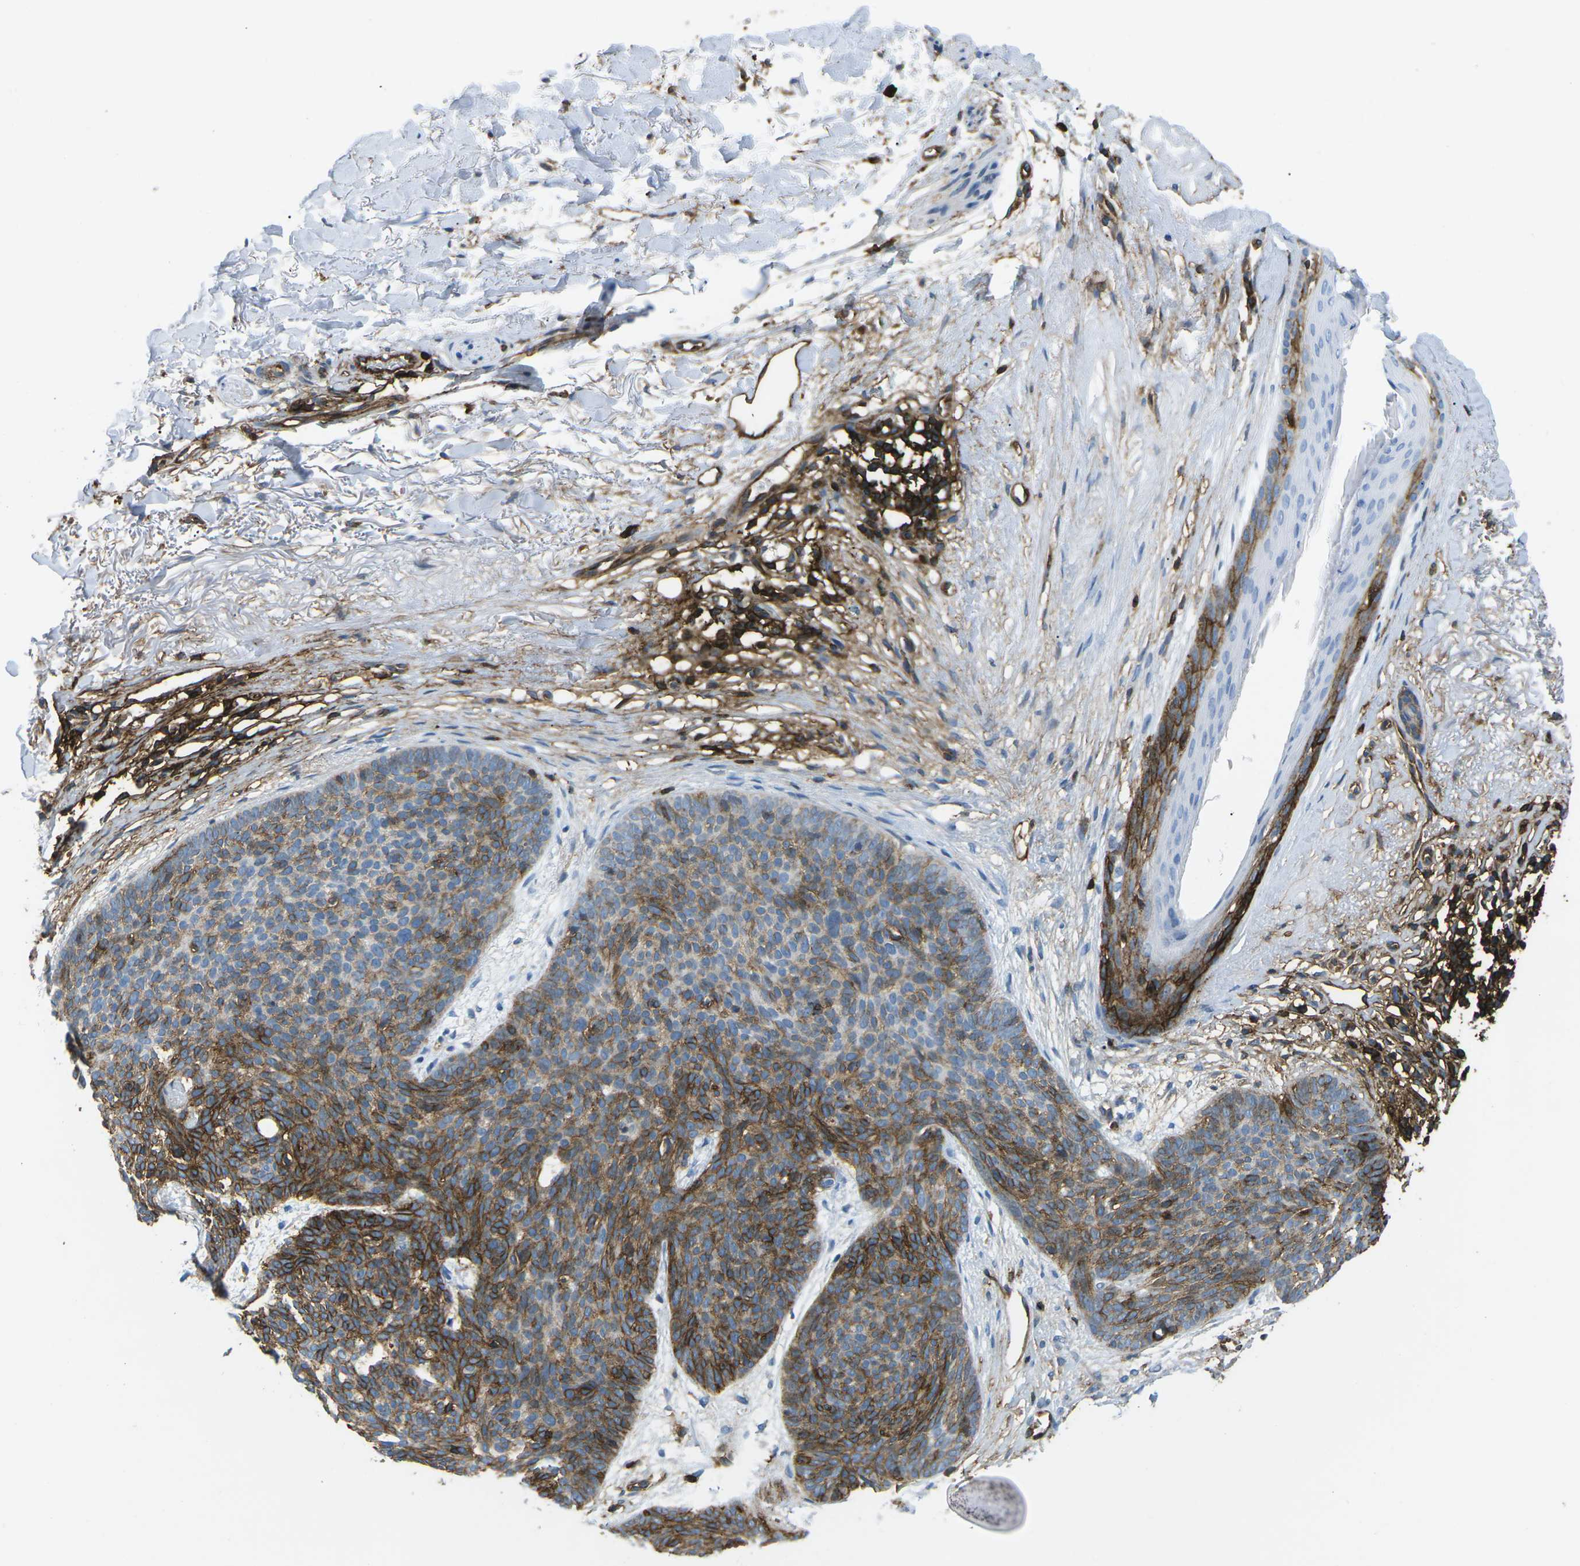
{"staining": {"intensity": "moderate", "quantity": ">75%", "location": "cytoplasmic/membranous"}, "tissue": "skin cancer", "cell_type": "Tumor cells", "image_type": "cancer", "snomed": [{"axis": "morphology", "description": "Normal tissue, NOS"}, {"axis": "morphology", "description": "Basal cell carcinoma"}, {"axis": "topography", "description": "Skin"}], "caption": "Tumor cells reveal medium levels of moderate cytoplasmic/membranous staining in approximately >75% of cells in skin cancer (basal cell carcinoma). (brown staining indicates protein expression, while blue staining denotes nuclei).", "gene": "HLA-B", "patient": {"sex": "female", "age": 70}}